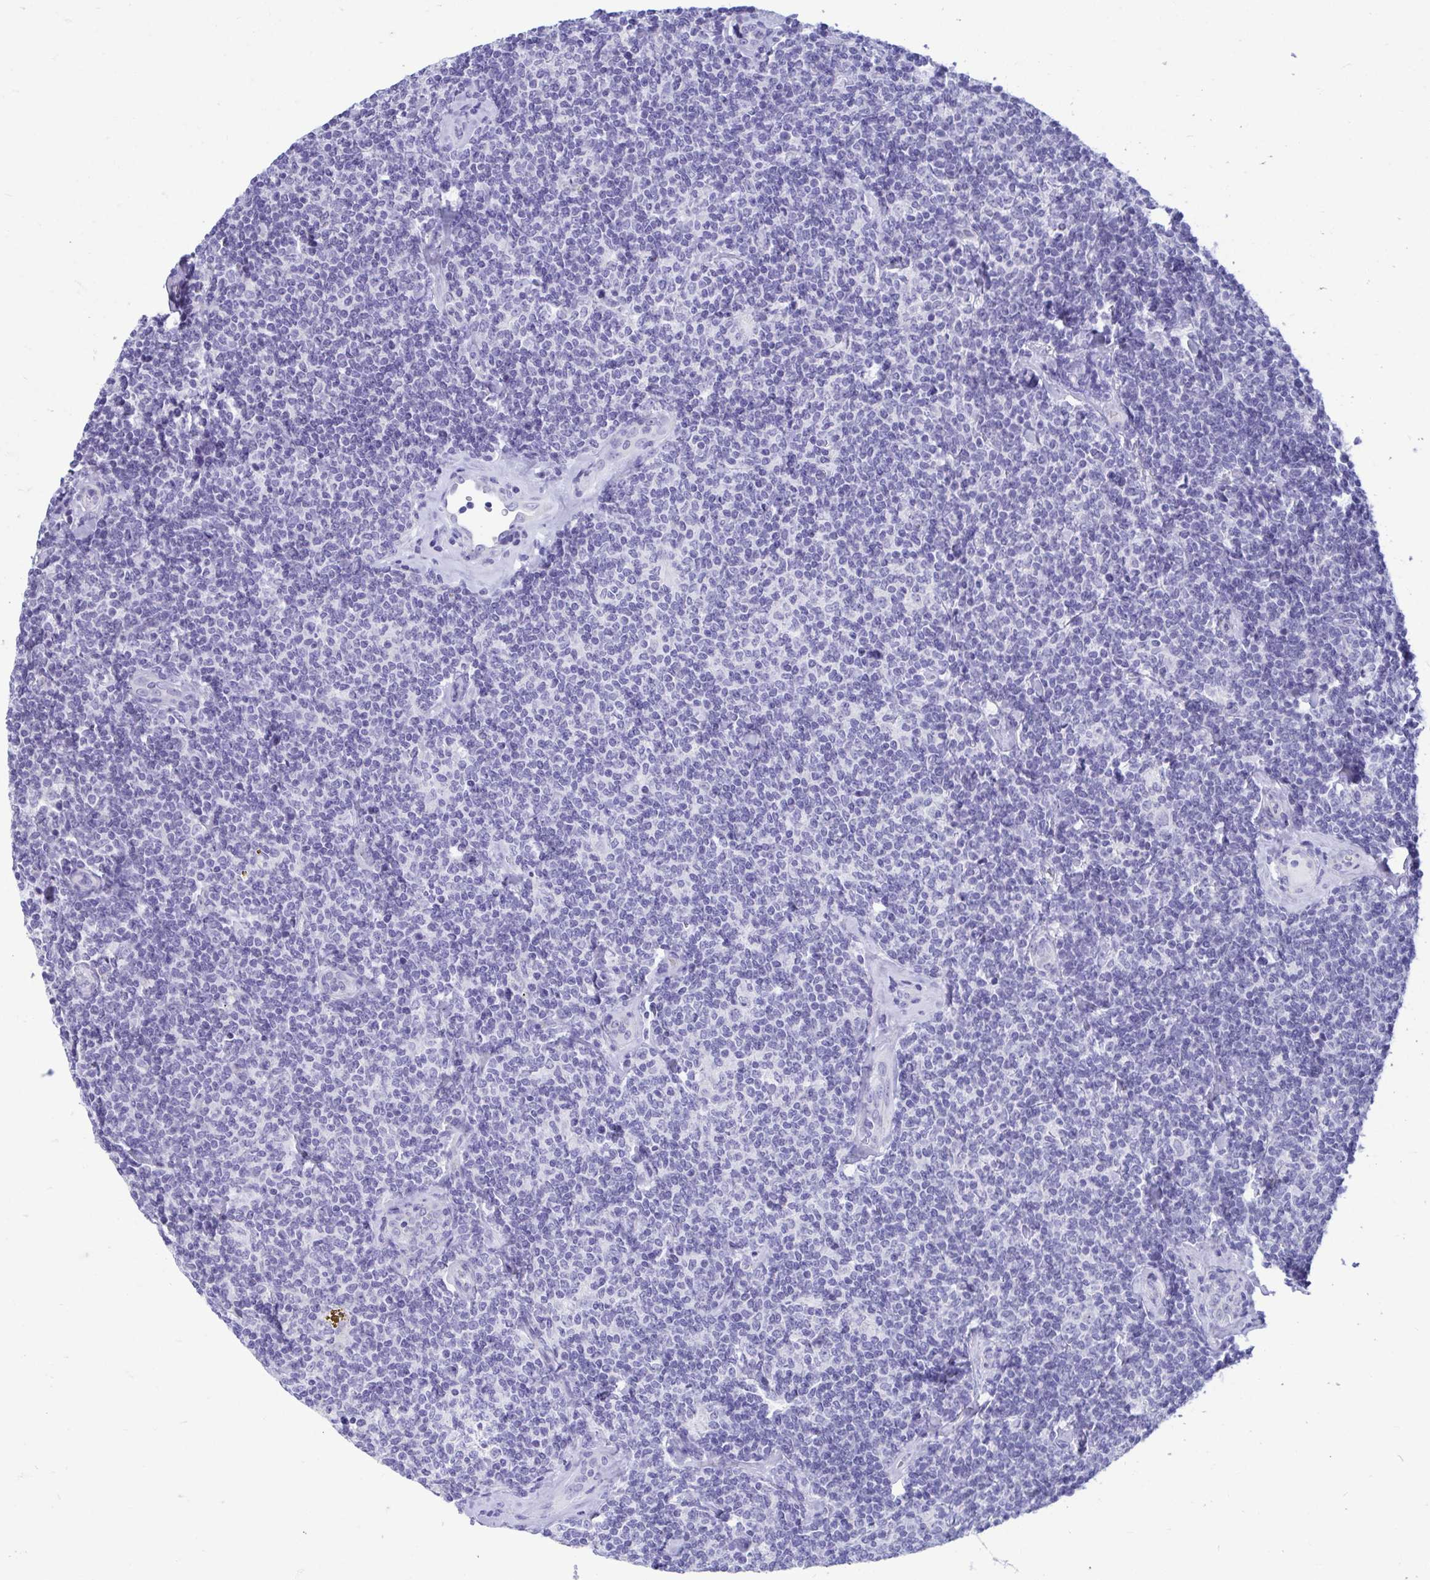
{"staining": {"intensity": "negative", "quantity": "none", "location": "none"}, "tissue": "lymphoma", "cell_type": "Tumor cells", "image_type": "cancer", "snomed": [{"axis": "morphology", "description": "Malignant lymphoma, non-Hodgkin's type, Low grade"}, {"axis": "topography", "description": "Lymph node"}], "caption": "Protein analysis of malignant lymphoma, non-Hodgkin's type (low-grade) exhibits no significant expression in tumor cells.", "gene": "SHISA8", "patient": {"sex": "female", "age": 56}}